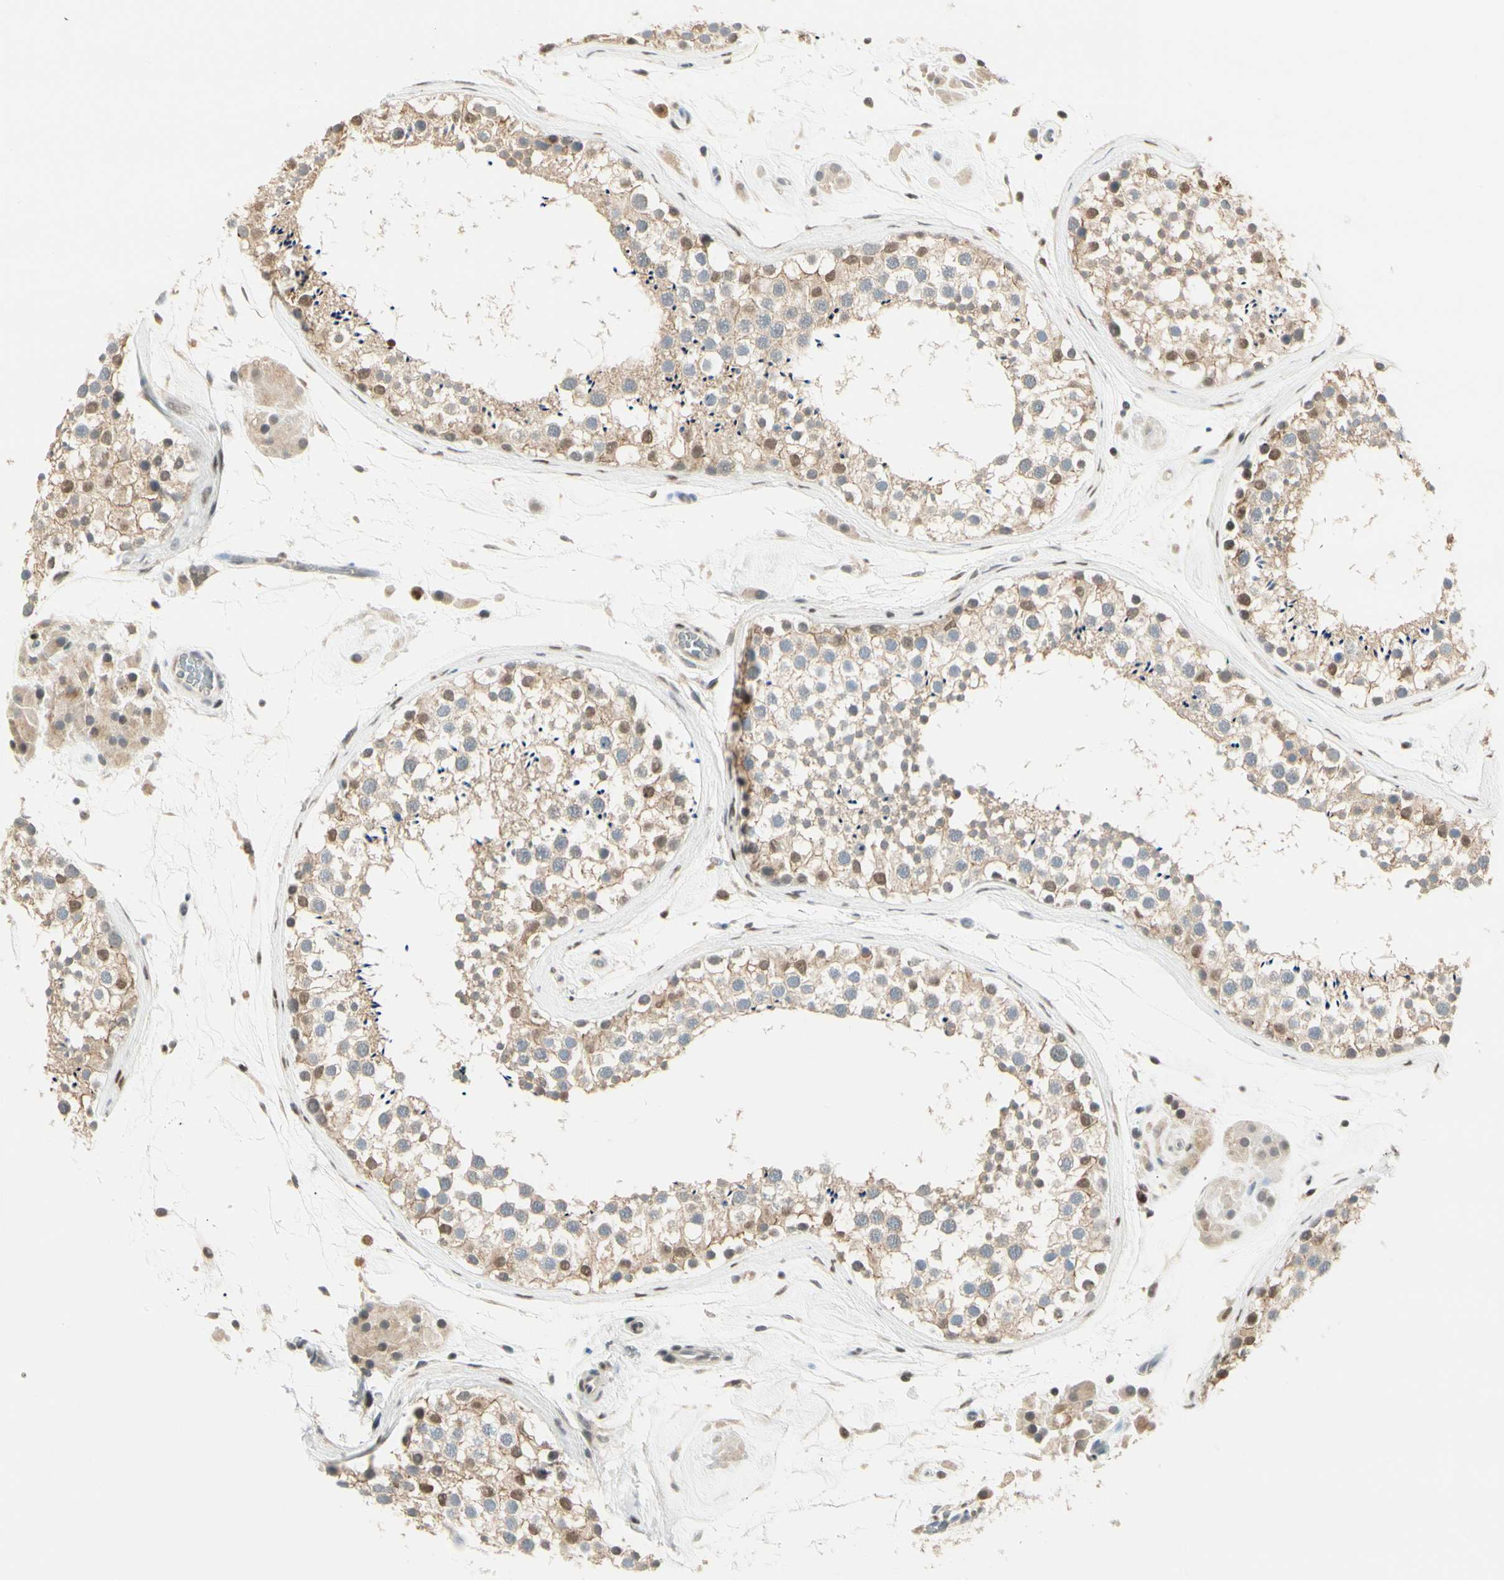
{"staining": {"intensity": "moderate", "quantity": ">75%", "location": "cytoplasmic/membranous,nuclear"}, "tissue": "testis", "cell_type": "Cells in seminiferous ducts", "image_type": "normal", "snomed": [{"axis": "morphology", "description": "Normal tissue, NOS"}, {"axis": "topography", "description": "Testis"}], "caption": "A medium amount of moderate cytoplasmic/membranous,nuclear positivity is seen in about >75% of cells in seminiferous ducts in normal testis. The protein is stained brown, and the nuclei are stained in blue (DAB (3,3'-diaminobenzidine) IHC with brightfield microscopy, high magnification).", "gene": "ATXN1", "patient": {"sex": "male", "age": 46}}